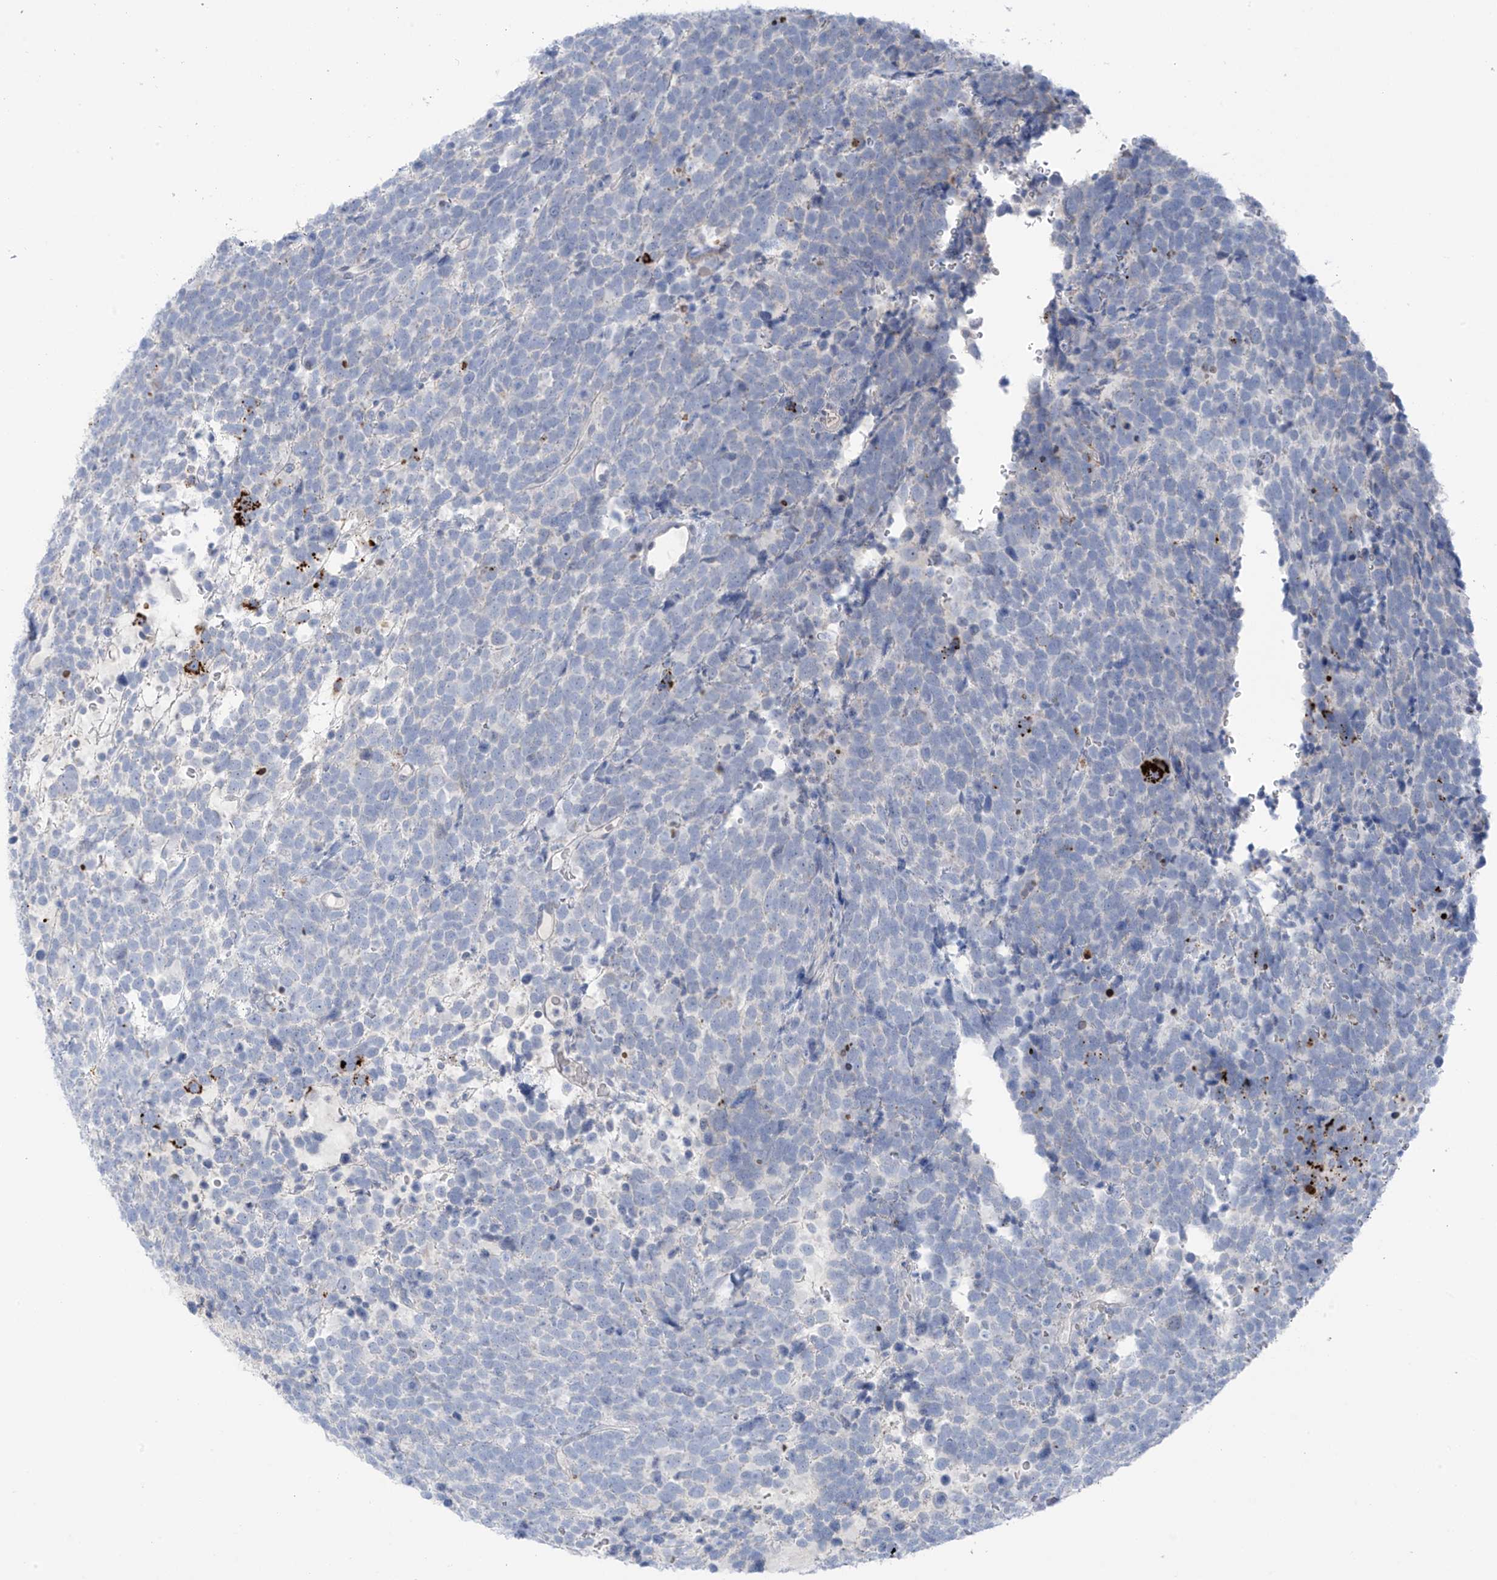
{"staining": {"intensity": "strong", "quantity": "<25%", "location": "cytoplasmic/membranous"}, "tissue": "urothelial cancer", "cell_type": "Tumor cells", "image_type": "cancer", "snomed": [{"axis": "morphology", "description": "Urothelial carcinoma, High grade"}, {"axis": "topography", "description": "Urinary bladder"}], "caption": "Urothelial carcinoma (high-grade) stained with a brown dye shows strong cytoplasmic/membranous positive expression in approximately <25% of tumor cells.", "gene": "ZNF793", "patient": {"sex": "female", "age": 82}}